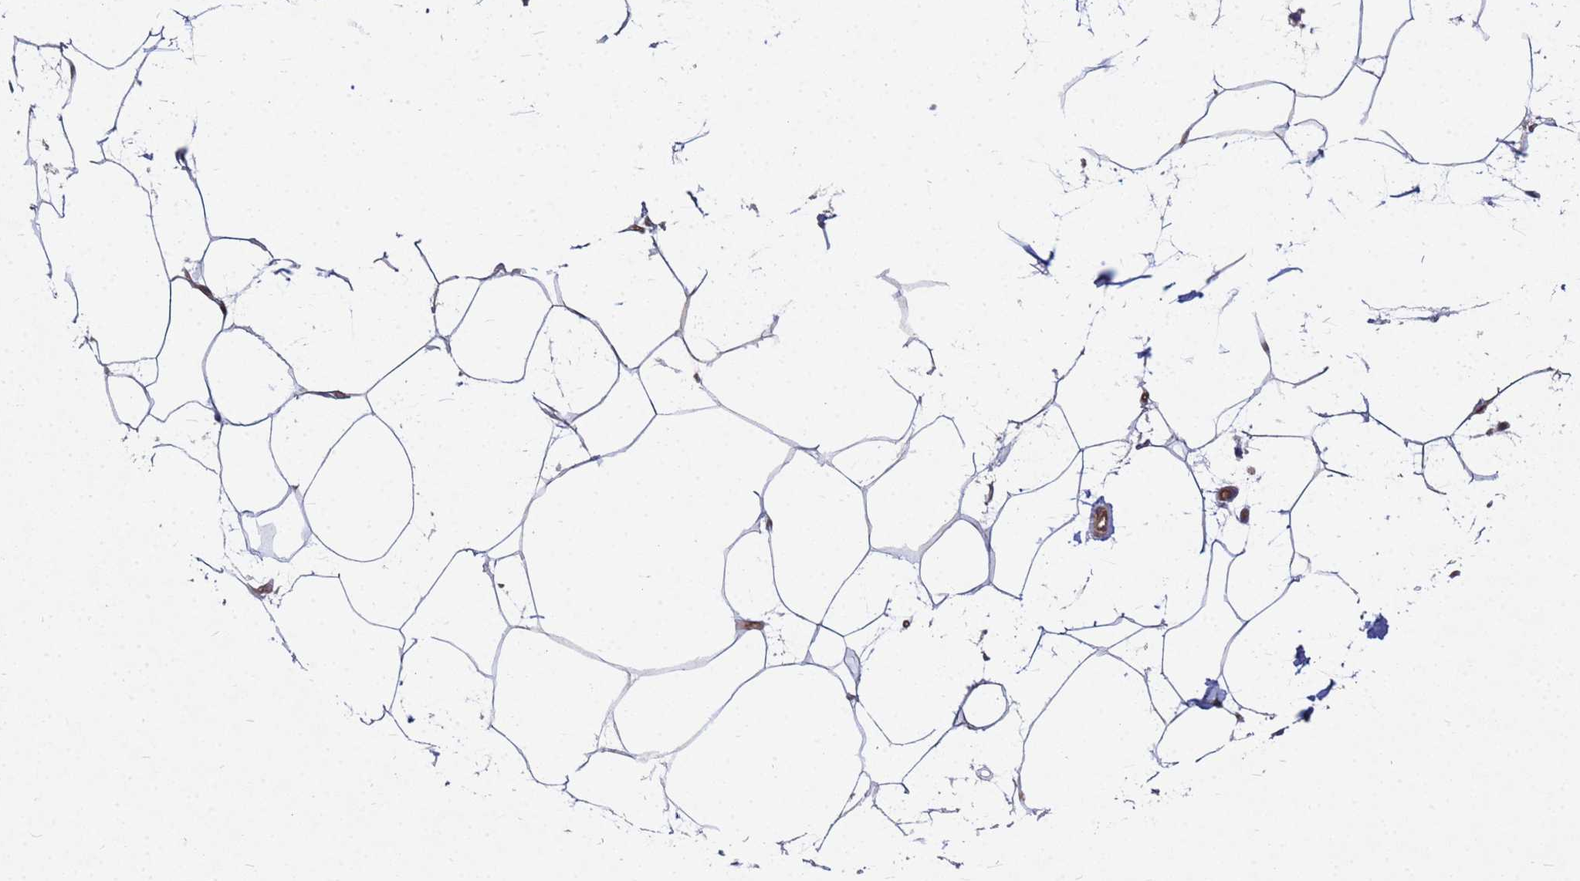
{"staining": {"intensity": "negative", "quantity": "none", "location": "none"}, "tissue": "adipose tissue", "cell_type": "Adipocytes", "image_type": "normal", "snomed": [{"axis": "morphology", "description": "Normal tissue, NOS"}, {"axis": "topography", "description": "Adipose tissue"}], "caption": "Adipose tissue stained for a protein using immunohistochemistry shows no expression adipocytes.", "gene": "TNPO2", "patient": {"sex": "female", "age": 37}}